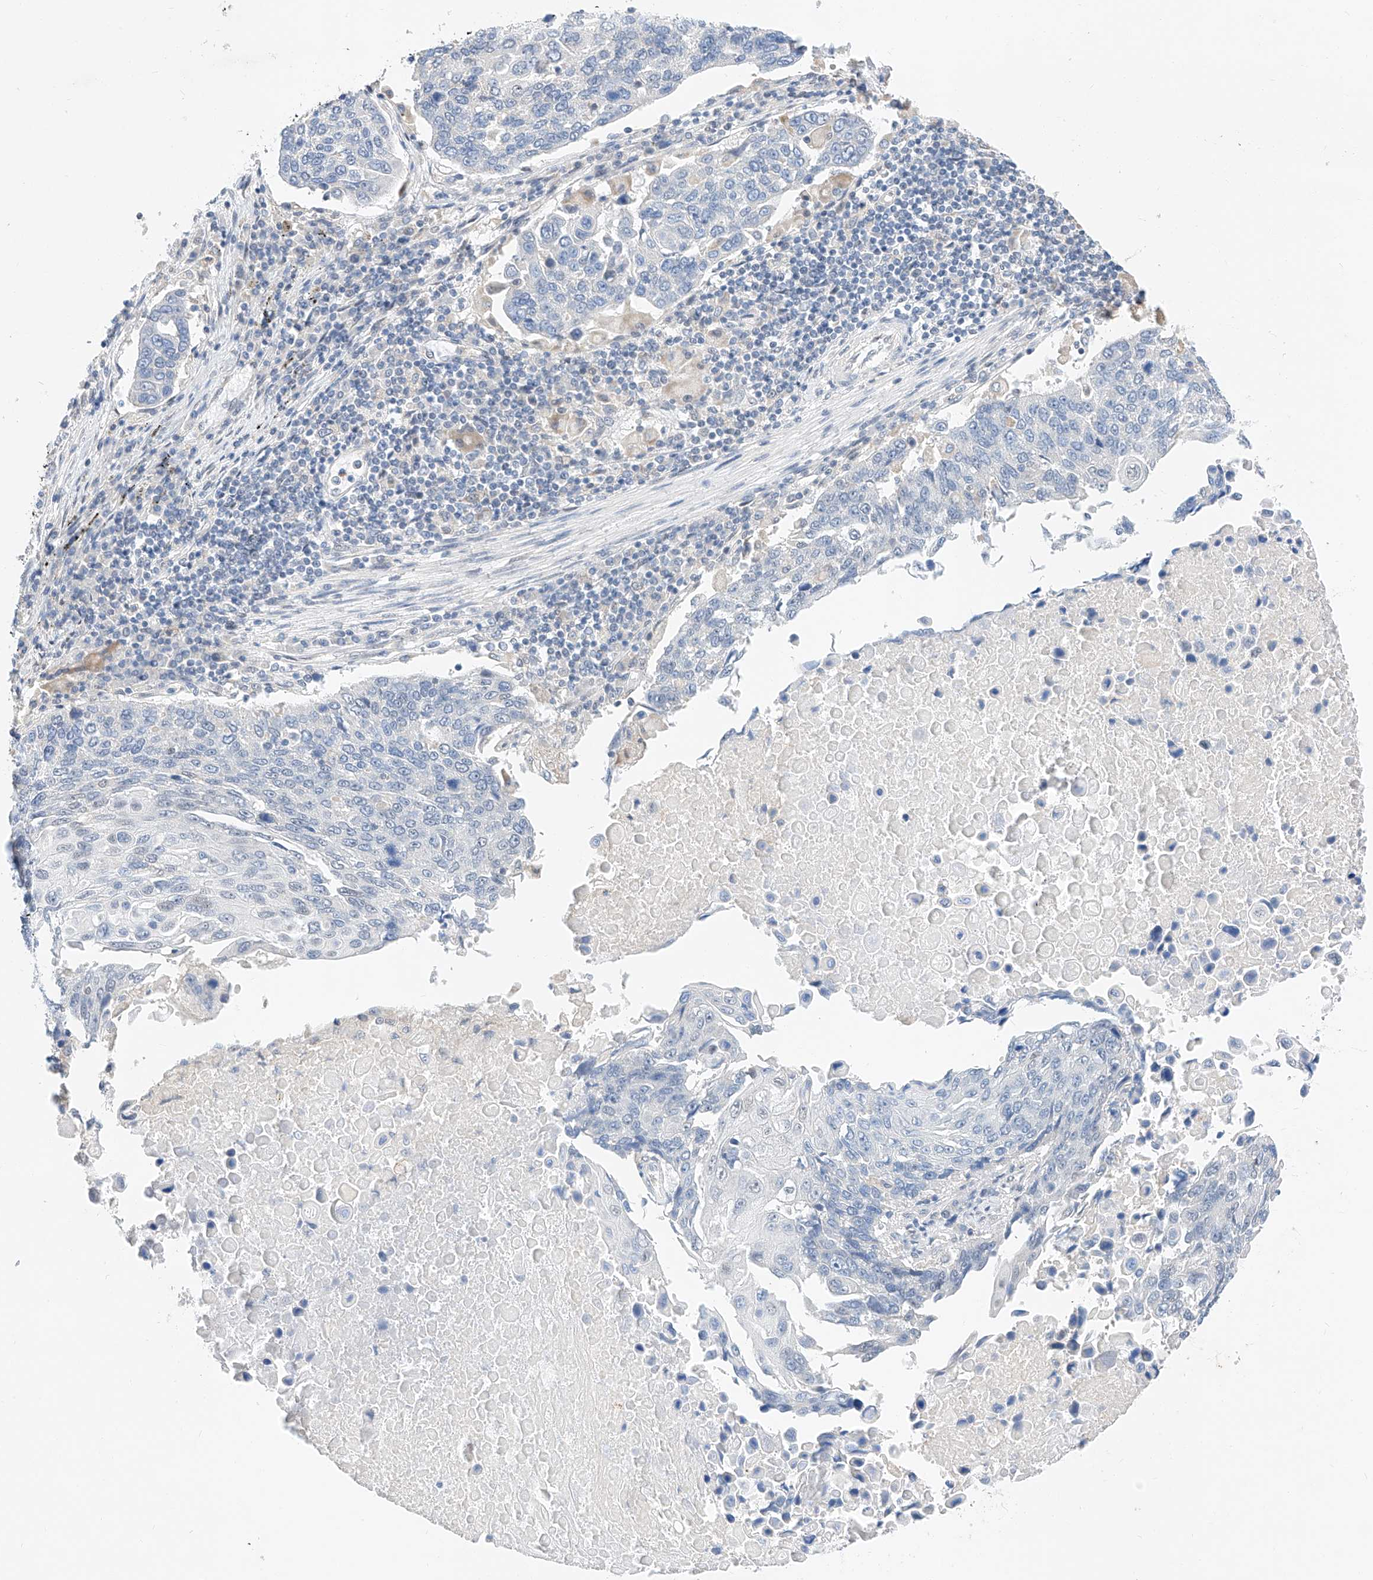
{"staining": {"intensity": "negative", "quantity": "none", "location": "none"}, "tissue": "lung cancer", "cell_type": "Tumor cells", "image_type": "cancer", "snomed": [{"axis": "morphology", "description": "Squamous cell carcinoma, NOS"}, {"axis": "topography", "description": "Lung"}], "caption": "A micrograph of squamous cell carcinoma (lung) stained for a protein shows no brown staining in tumor cells. (Brightfield microscopy of DAB (3,3'-diaminobenzidine) immunohistochemistry at high magnification).", "gene": "KCNJ1", "patient": {"sex": "male", "age": 66}}